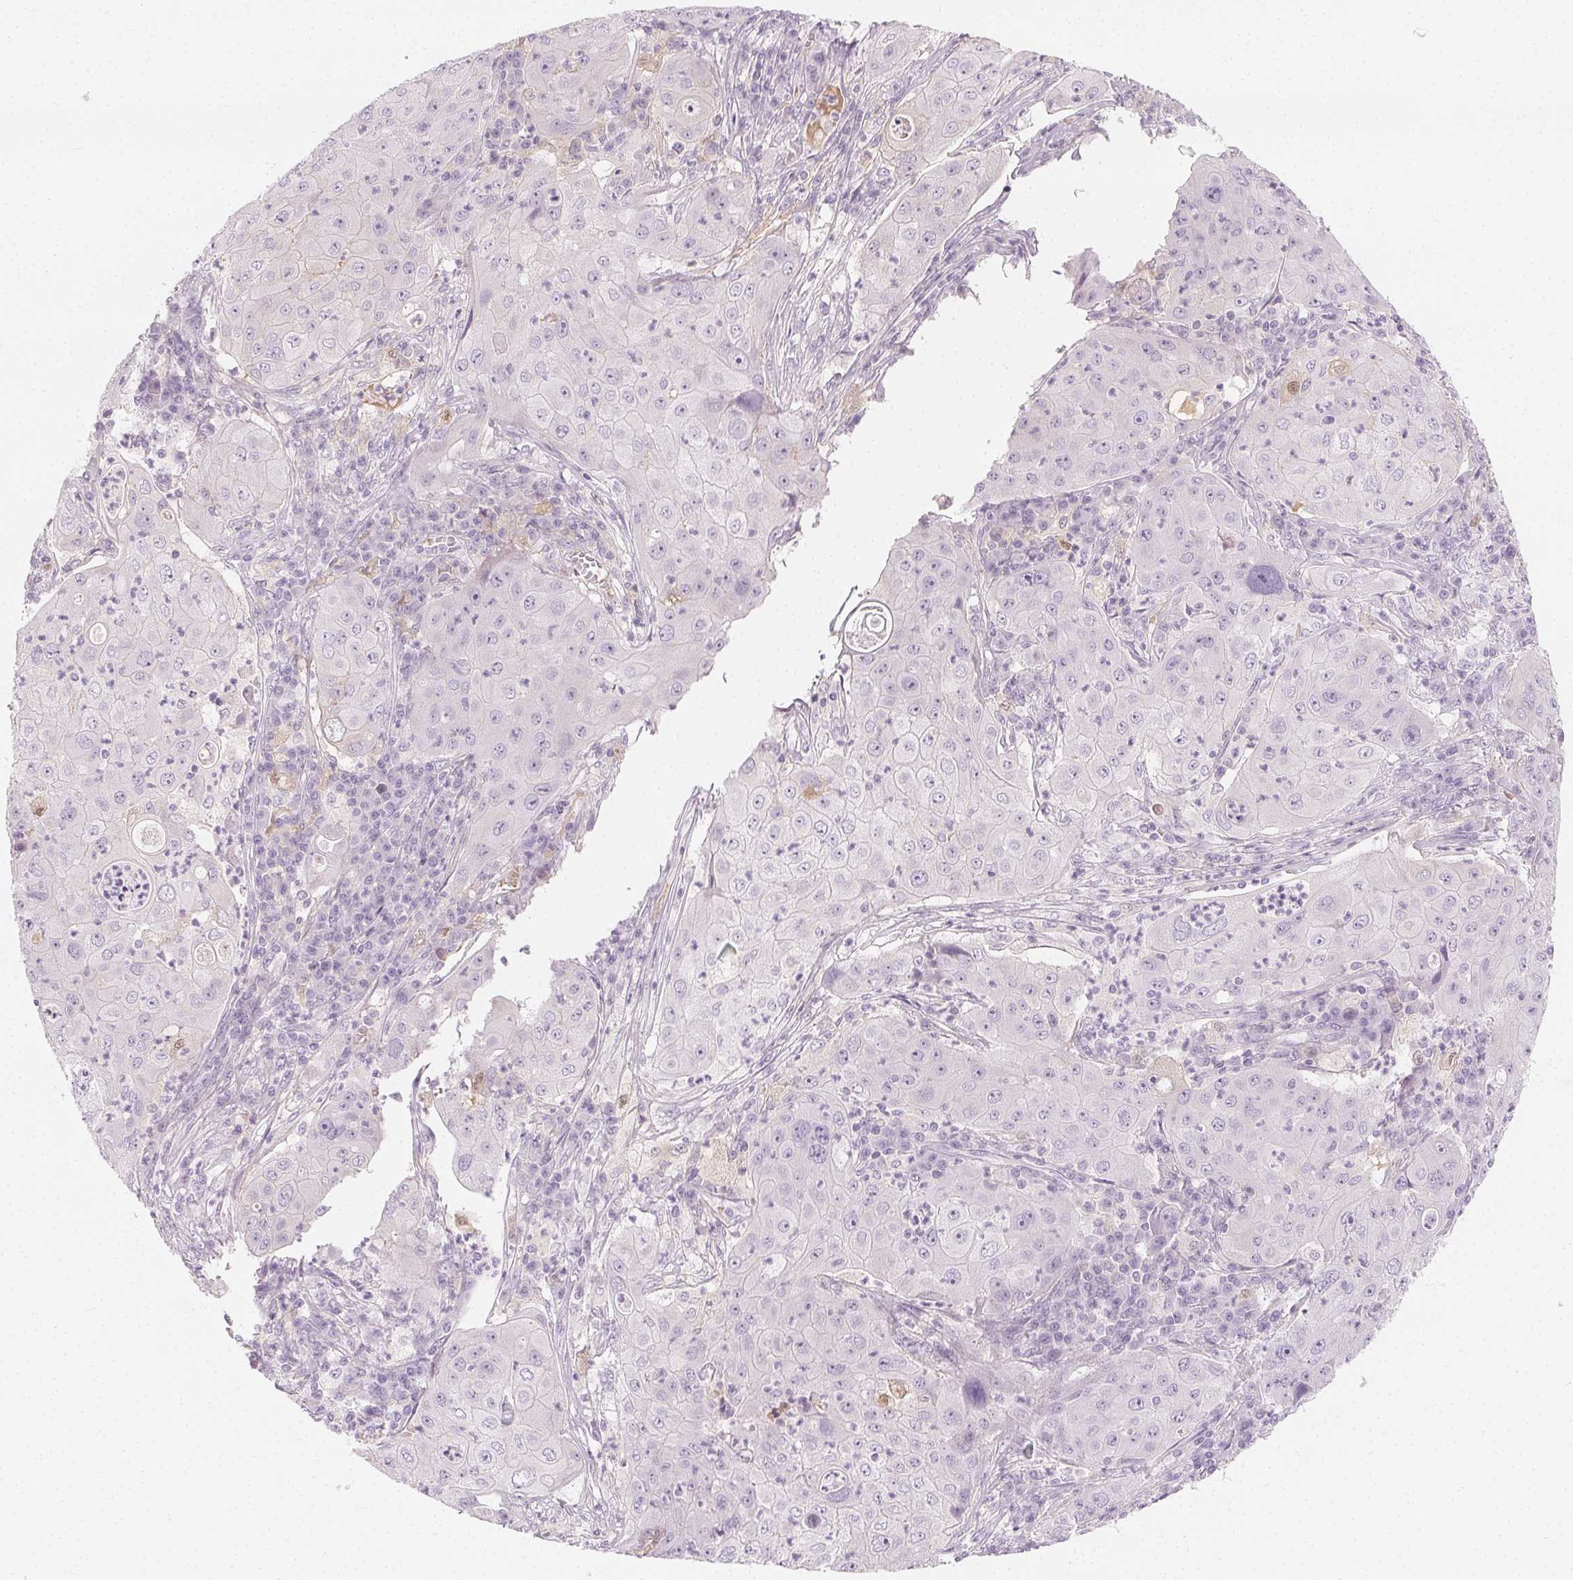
{"staining": {"intensity": "negative", "quantity": "none", "location": "none"}, "tissue": "lung cancer", "cell_type": "Tumor cells", "image_type": "cancer", "snomed": [{"axis": "morphology", "description": "Squamous cell carcinoma, NOS"}, {"axis": "topography", "description": "Lung"}], "caption": "Image shows no protein positivity in tumor cells of lung cancer (squamous cell carcinoma) tissue.", "gene": "AFM", "patient": {"sex": "female", "age": 59}}